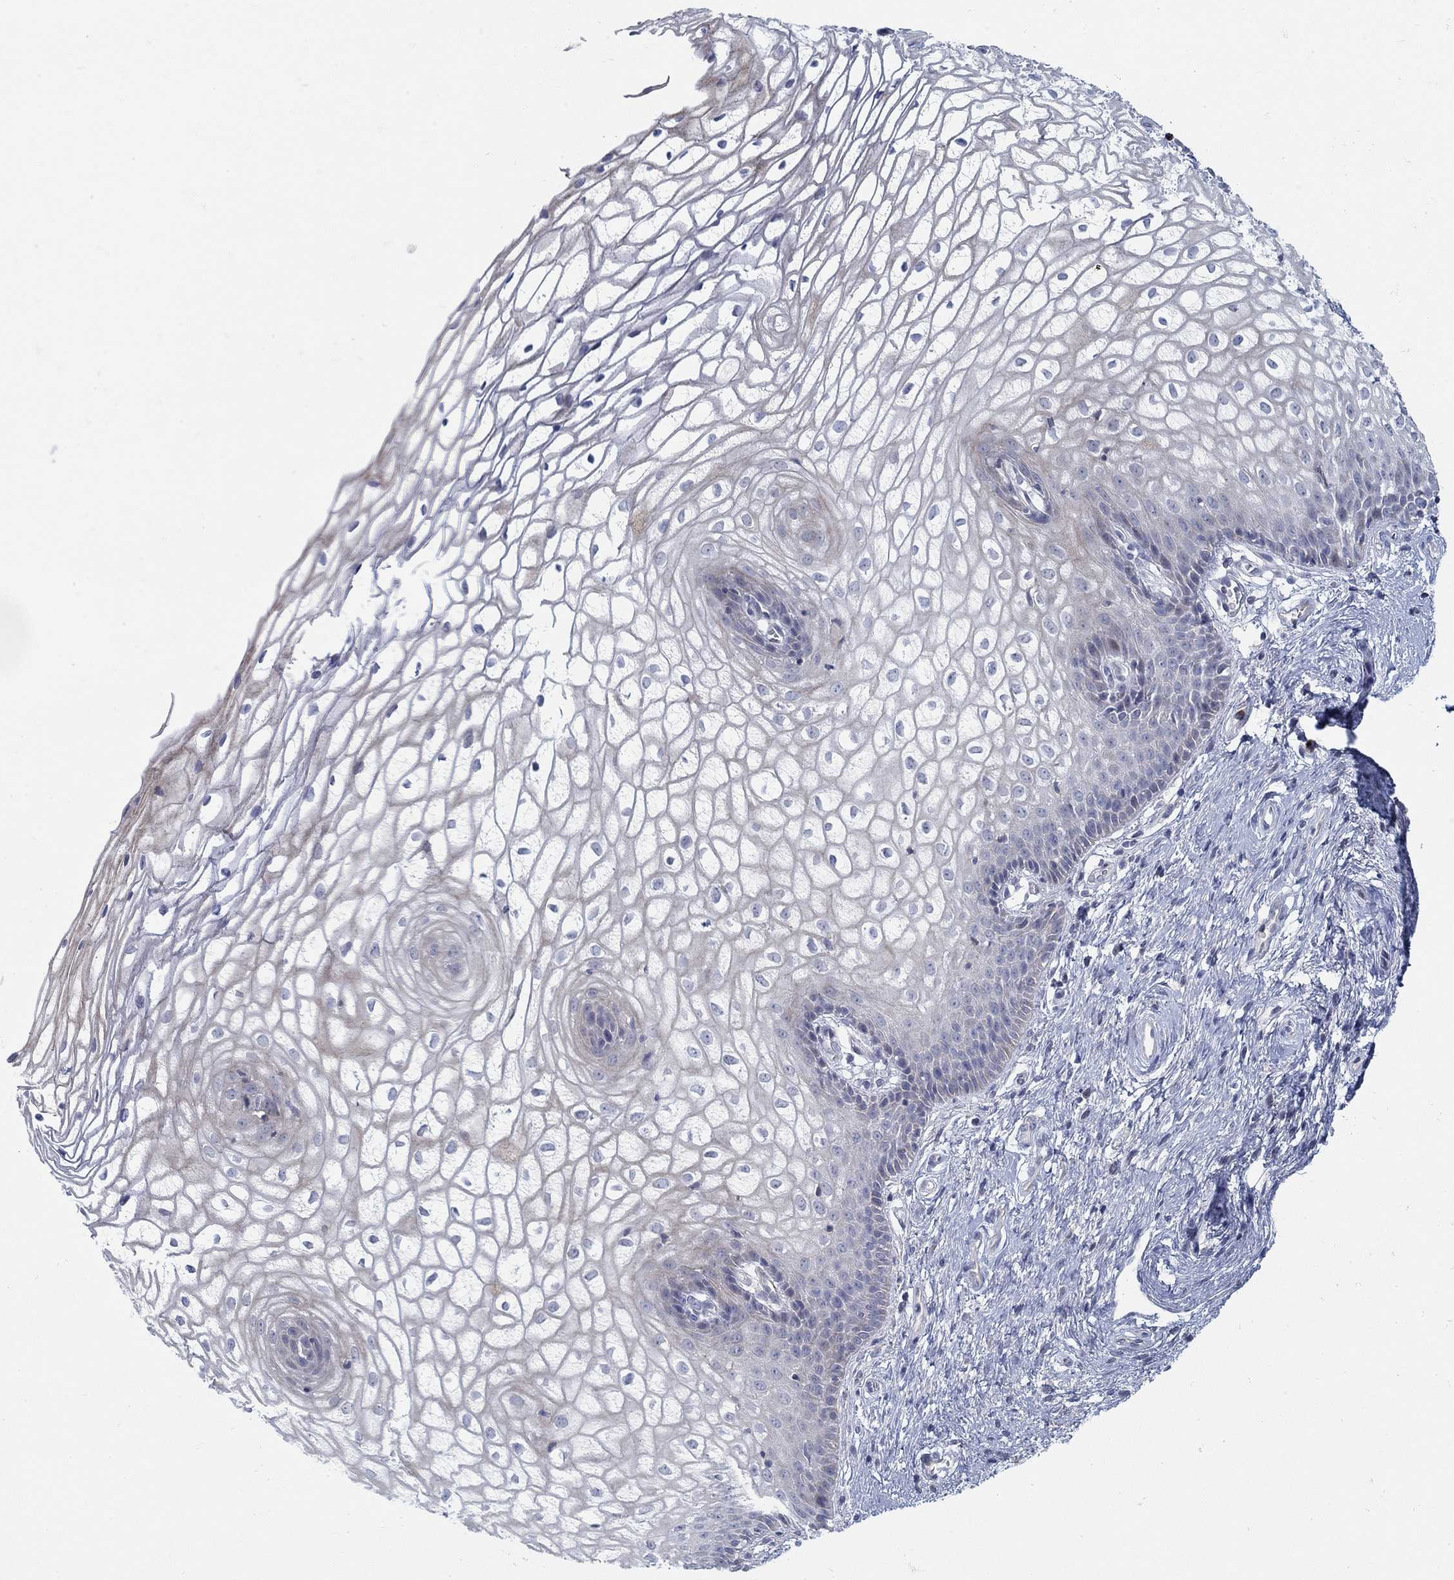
{"staining": {"intensity": "negative", "quantity": "none", "location": "none"}, "tissue": "vagina", "cell_type": "Squamous epithelial cells", "image_type": "normal", "snomed": [{"axis": "morphology", "description": "Normal tissue, NOS"}, {"axis": "topography", "description": "Vagina"}], "caption": "This image is of unremarkable vagina stained with immunohistochemistry (IHC) to label a protein in brown with the nuclei are counter-stained blue. There is no expression in squamous epithelial cells.", "gene": "ANO7", "patient": {"sex": "female", "age": 34}}